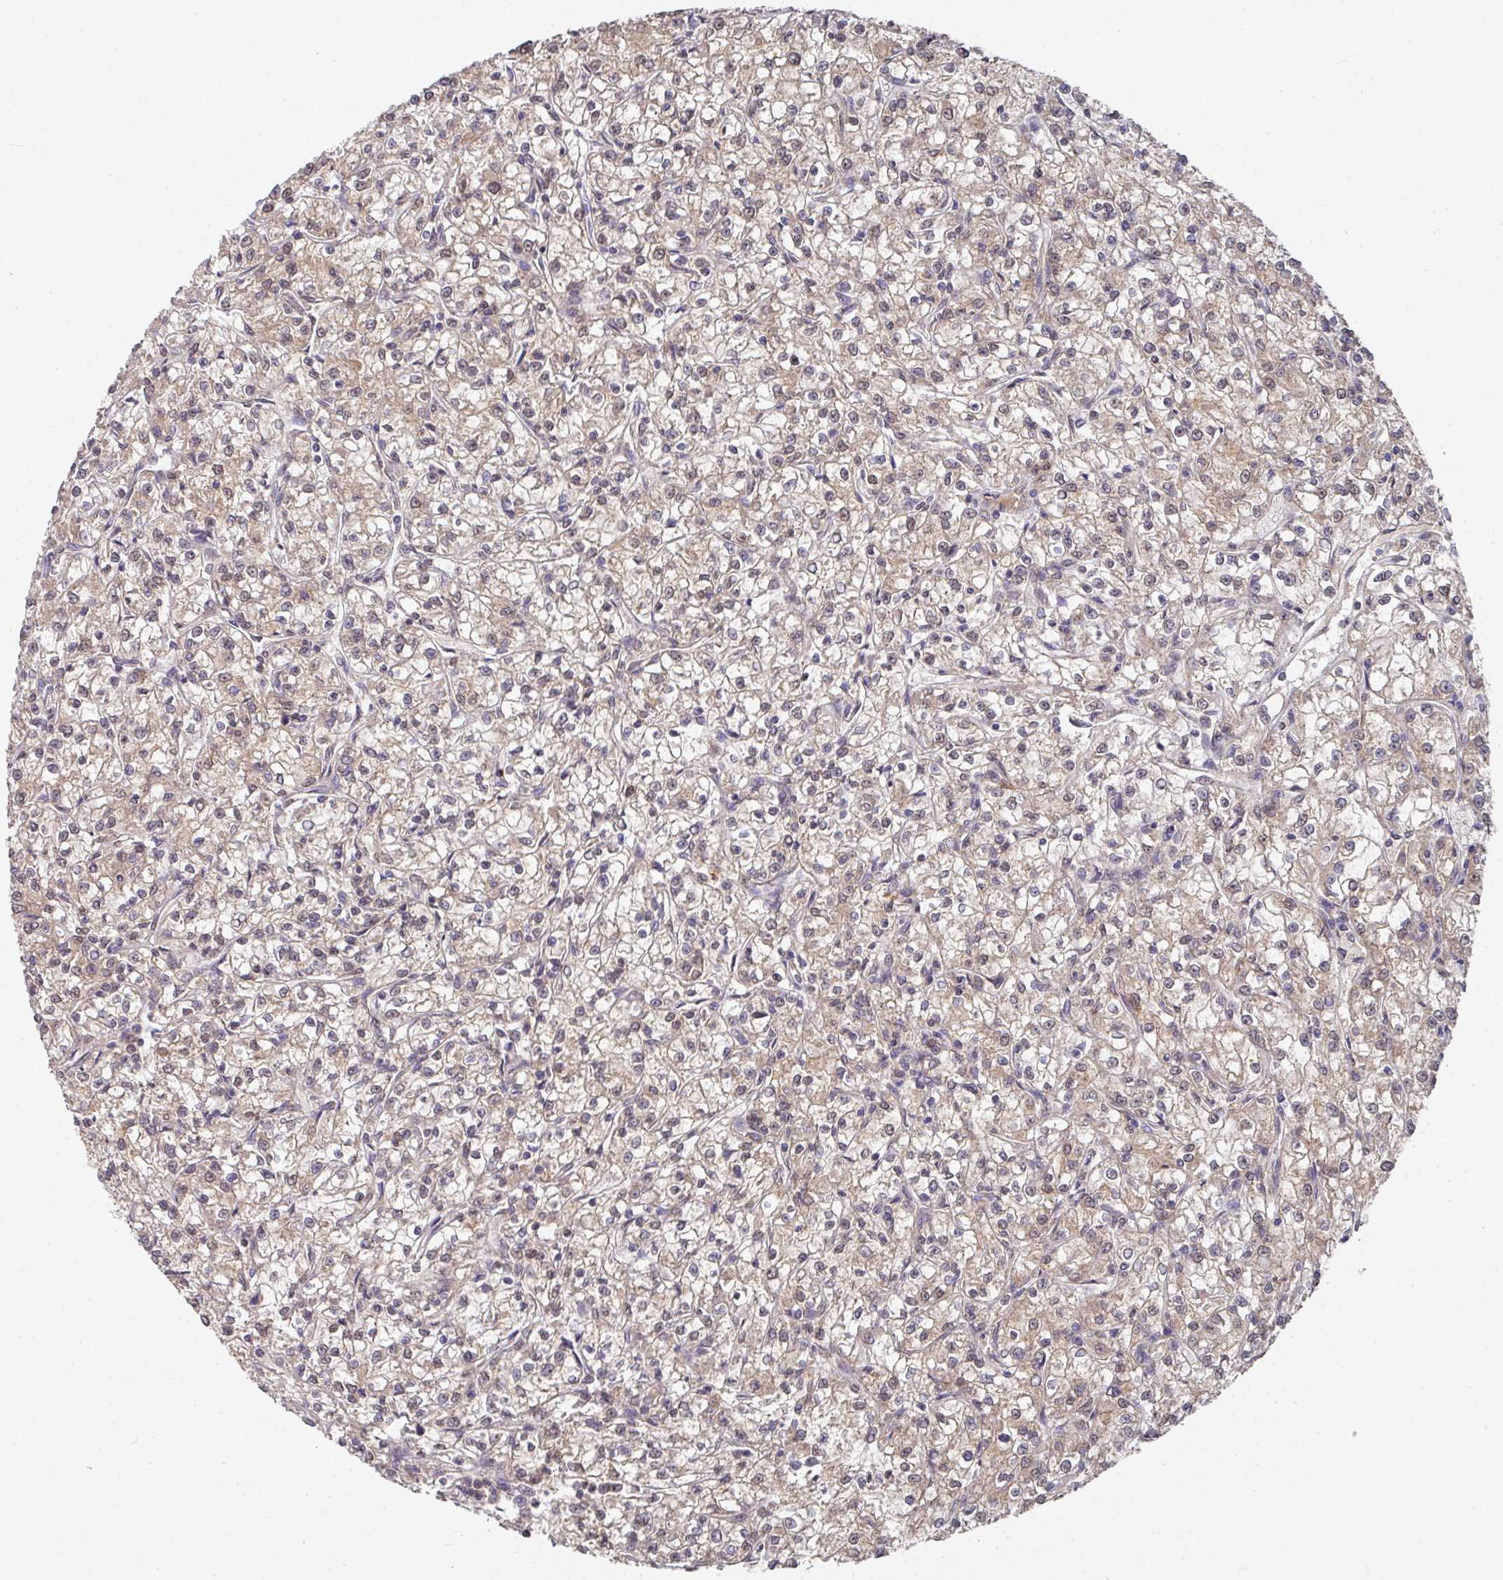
{"staining": {"intensity": "weak", "quantity": ">75%", "location": "cytoplasmic/membranous"}, "tissue": "renal cancer", "cell_type": "Tumor cells", "image_type": "cancer", "snomed": [{"axis": "morphology", "description": "Adenocarcinoma, NOS"}, {"axis": "topography", "description": "Kidney"}], "caption": "Immunohistochemical staining of renal adenocarcinoma shows low levels of weak cytoplasmic/membranous protein expression in approximately >75% of tumor cells. The staining was performed using DAB to visualize the protein expression in brown, while the nuclei were stained in blue with hematoxylin (Magnification: 20x).", "gene": "EXTL3", "patient": {"sex": "female", "age": 59}}